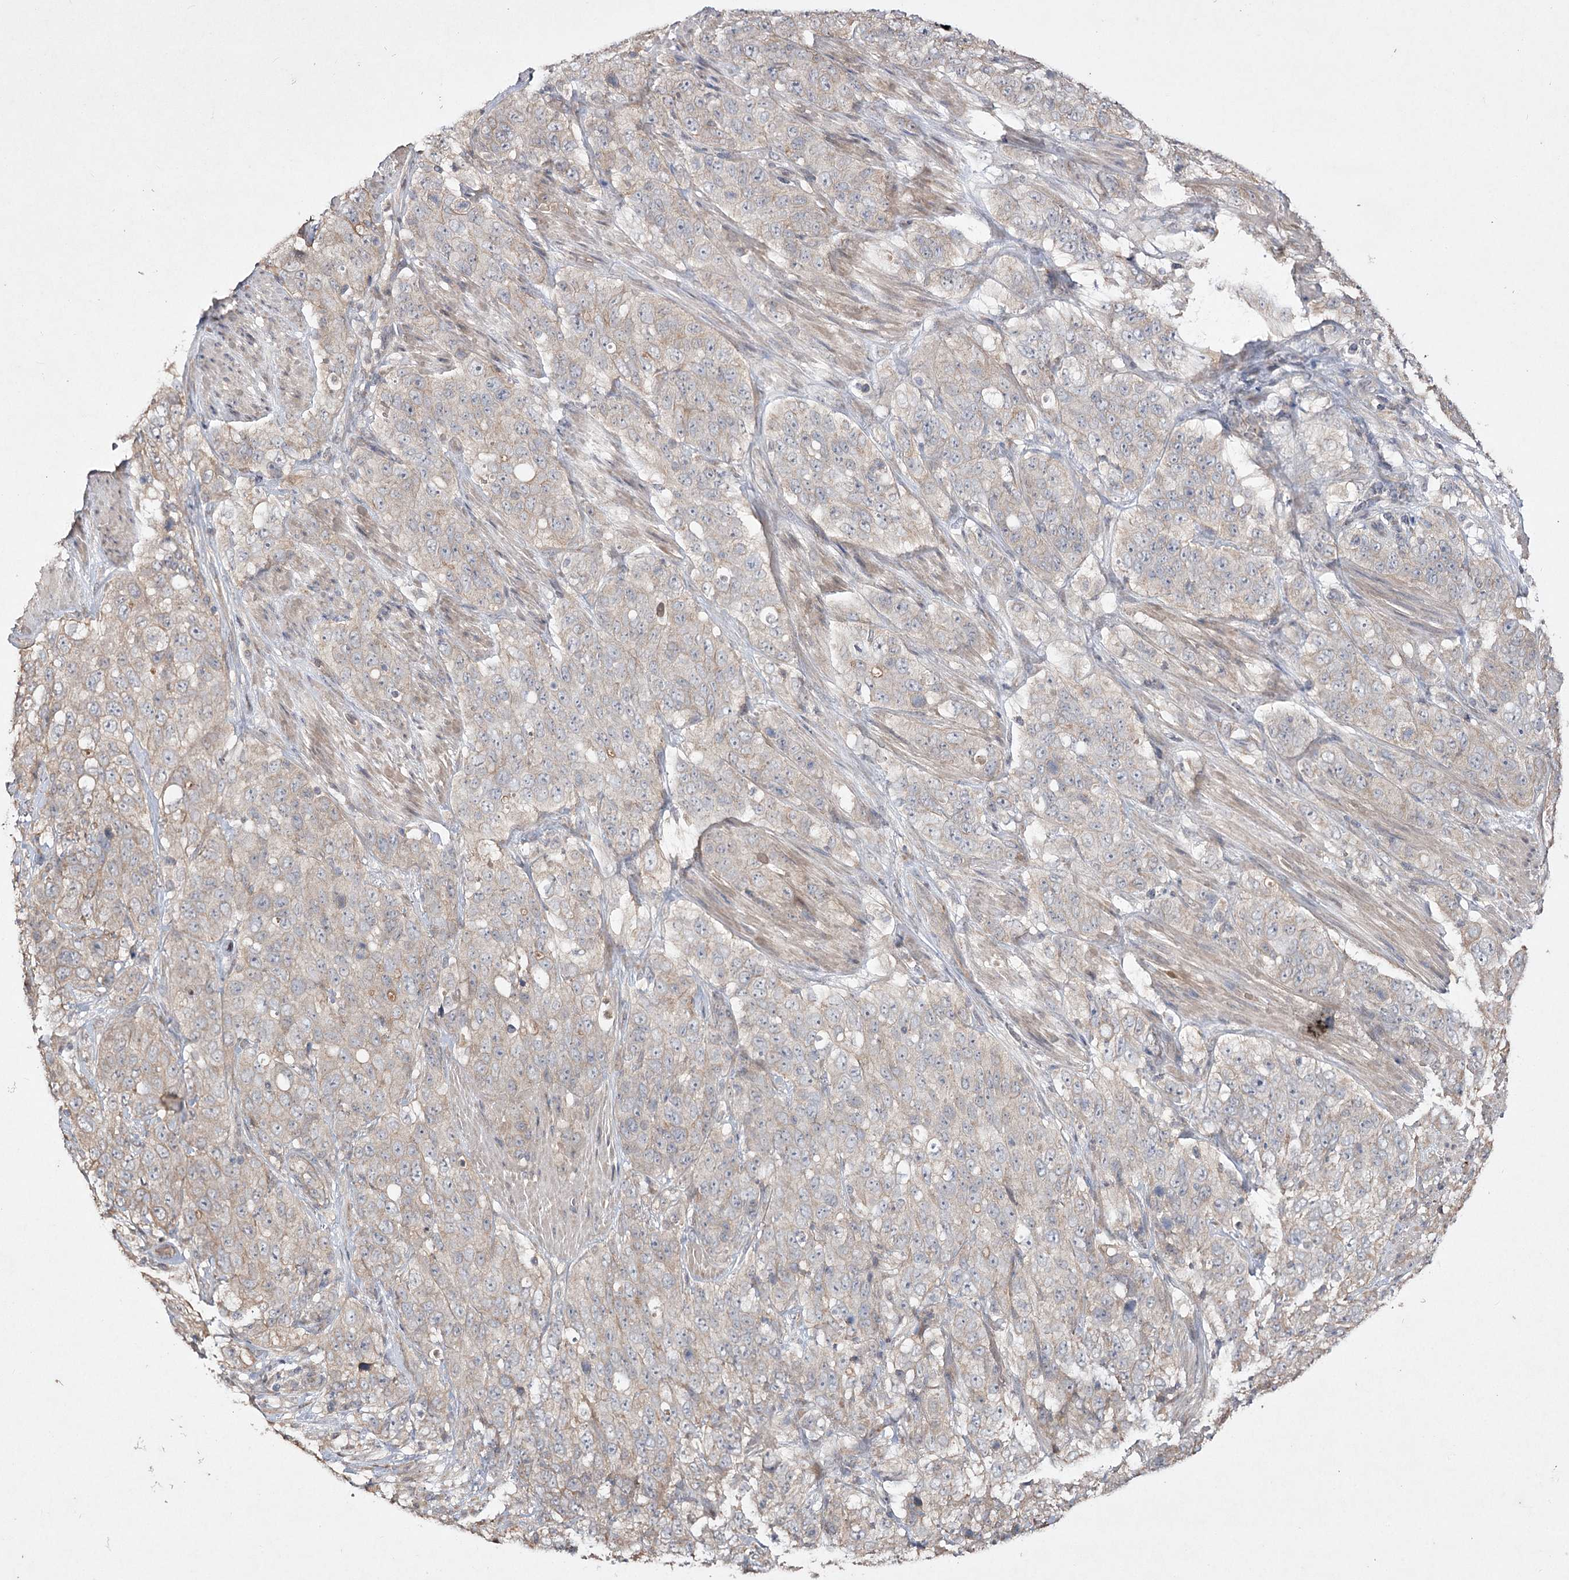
{"staining": {"intensity": "weak", "quantity": ">75%", "location": "cytoplasmic/membranous"}, "tissue": "stomach cancer", "cell_type": "Tumor cells", "image_type": "cancer", "snomed": [{"axis": "morphology", "description": "Adenocarcinoma, NOS"}, {"axis": "topography", "description": "Stomach"}], "caption": "A photomicrograph showing weak cytoplasmic/membranous staining in approximately >75% of tumor cells in stomach adenocarcinoma, as visualized by brown immunohistochemical staining.", "gene": "FANCL", "patient": {"sex": "male", "age": 48}}